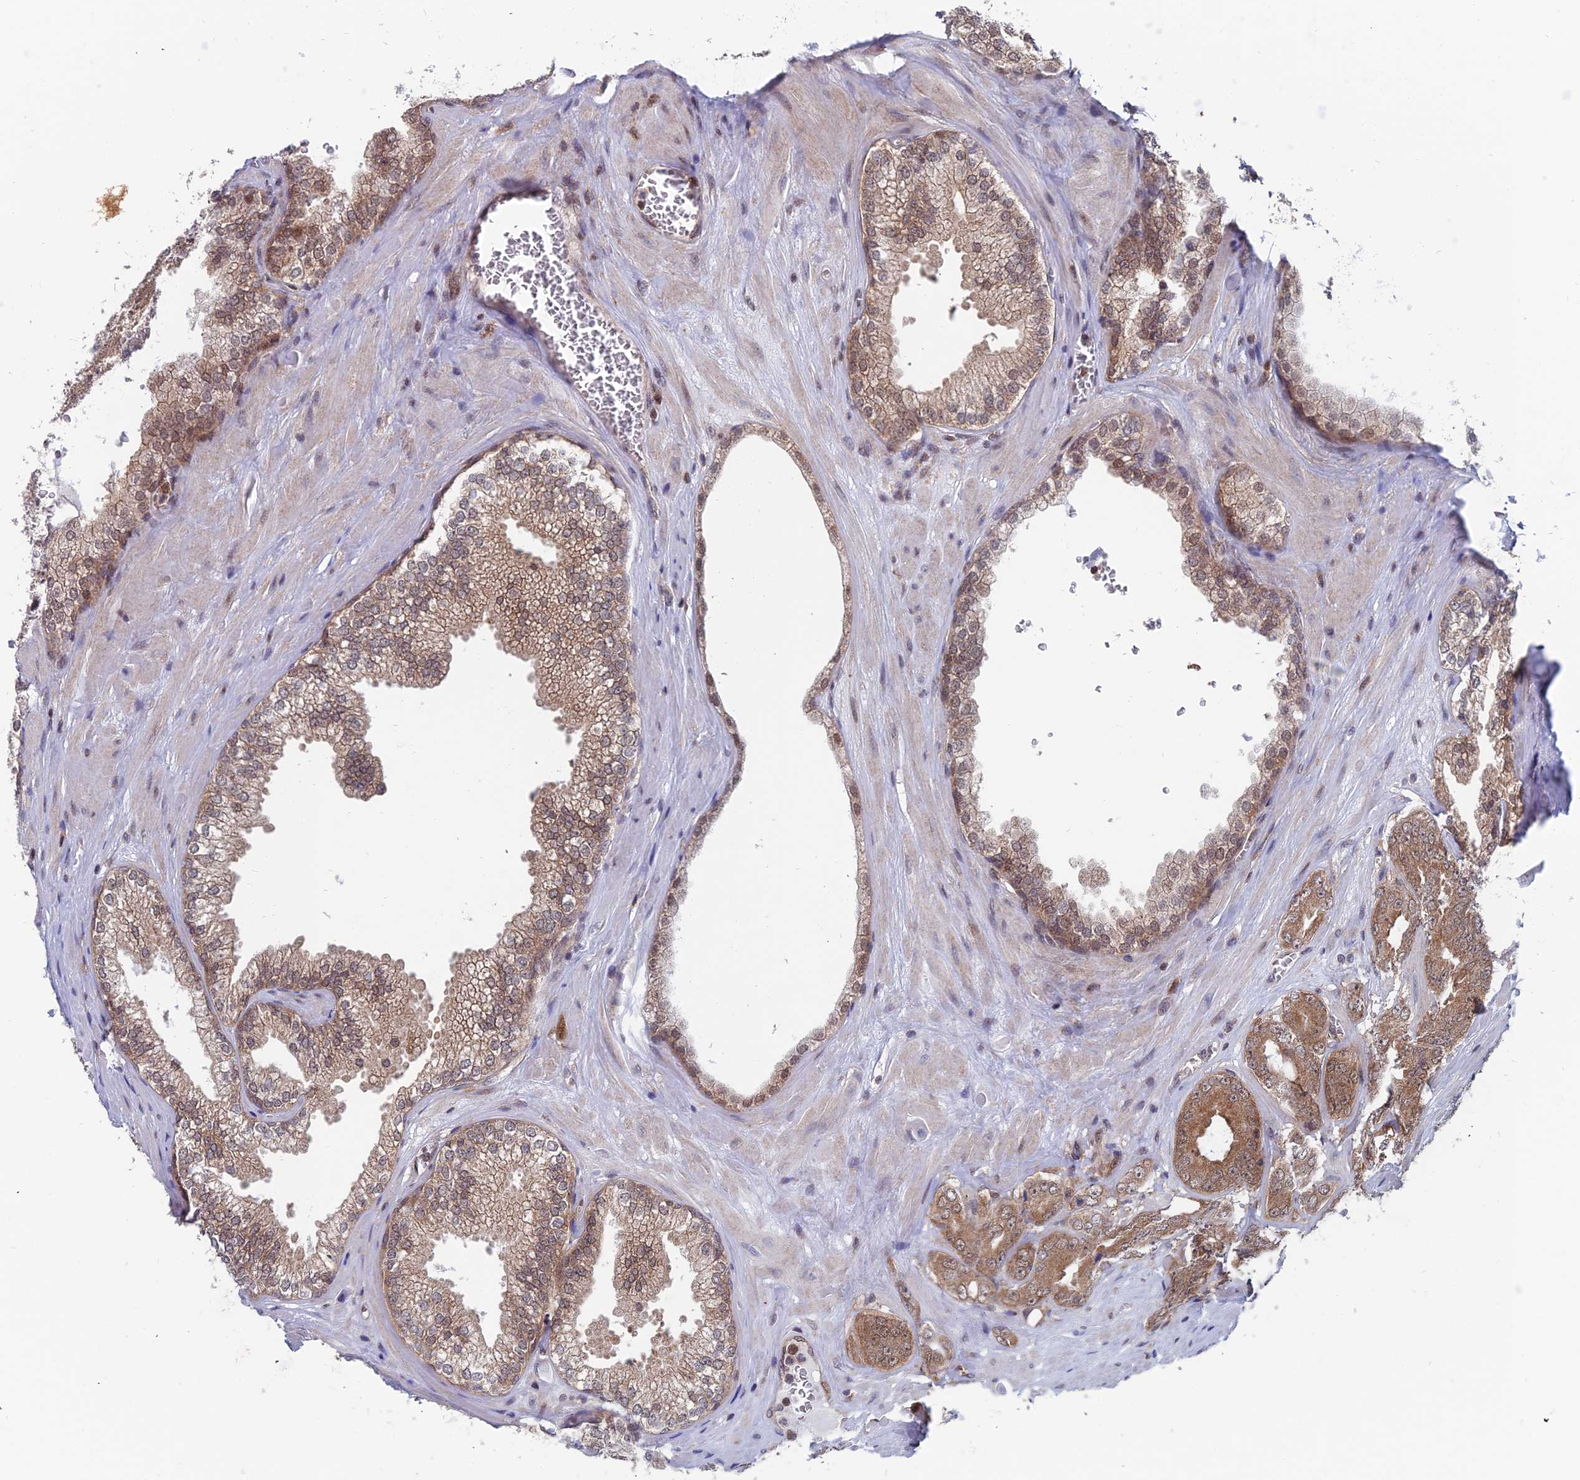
{"staining": {"intensity": "moderate", "quantity": ">75%", "location": "cytoplasmic/membranous,nuclear"}, "tissue": "prostate cancer", "cell_type": "Tumor cells", "image_type": "cancer", "snomed": [{"axis": "morphology", "description": "Adenocarcinoma, Low grade"}, {"axis": "topography", "description": "Prostate"}], "caption": "Prostate cancer tissue demonstrates moderate cytoplasmic/membranous and nuclear expression in approximately >75% of tumor cells, visualized by immunohistochemistry. Nuclei are stained in blue.", "gene": "IGBP1", "patient": {"sex": "male", "age": 60}}